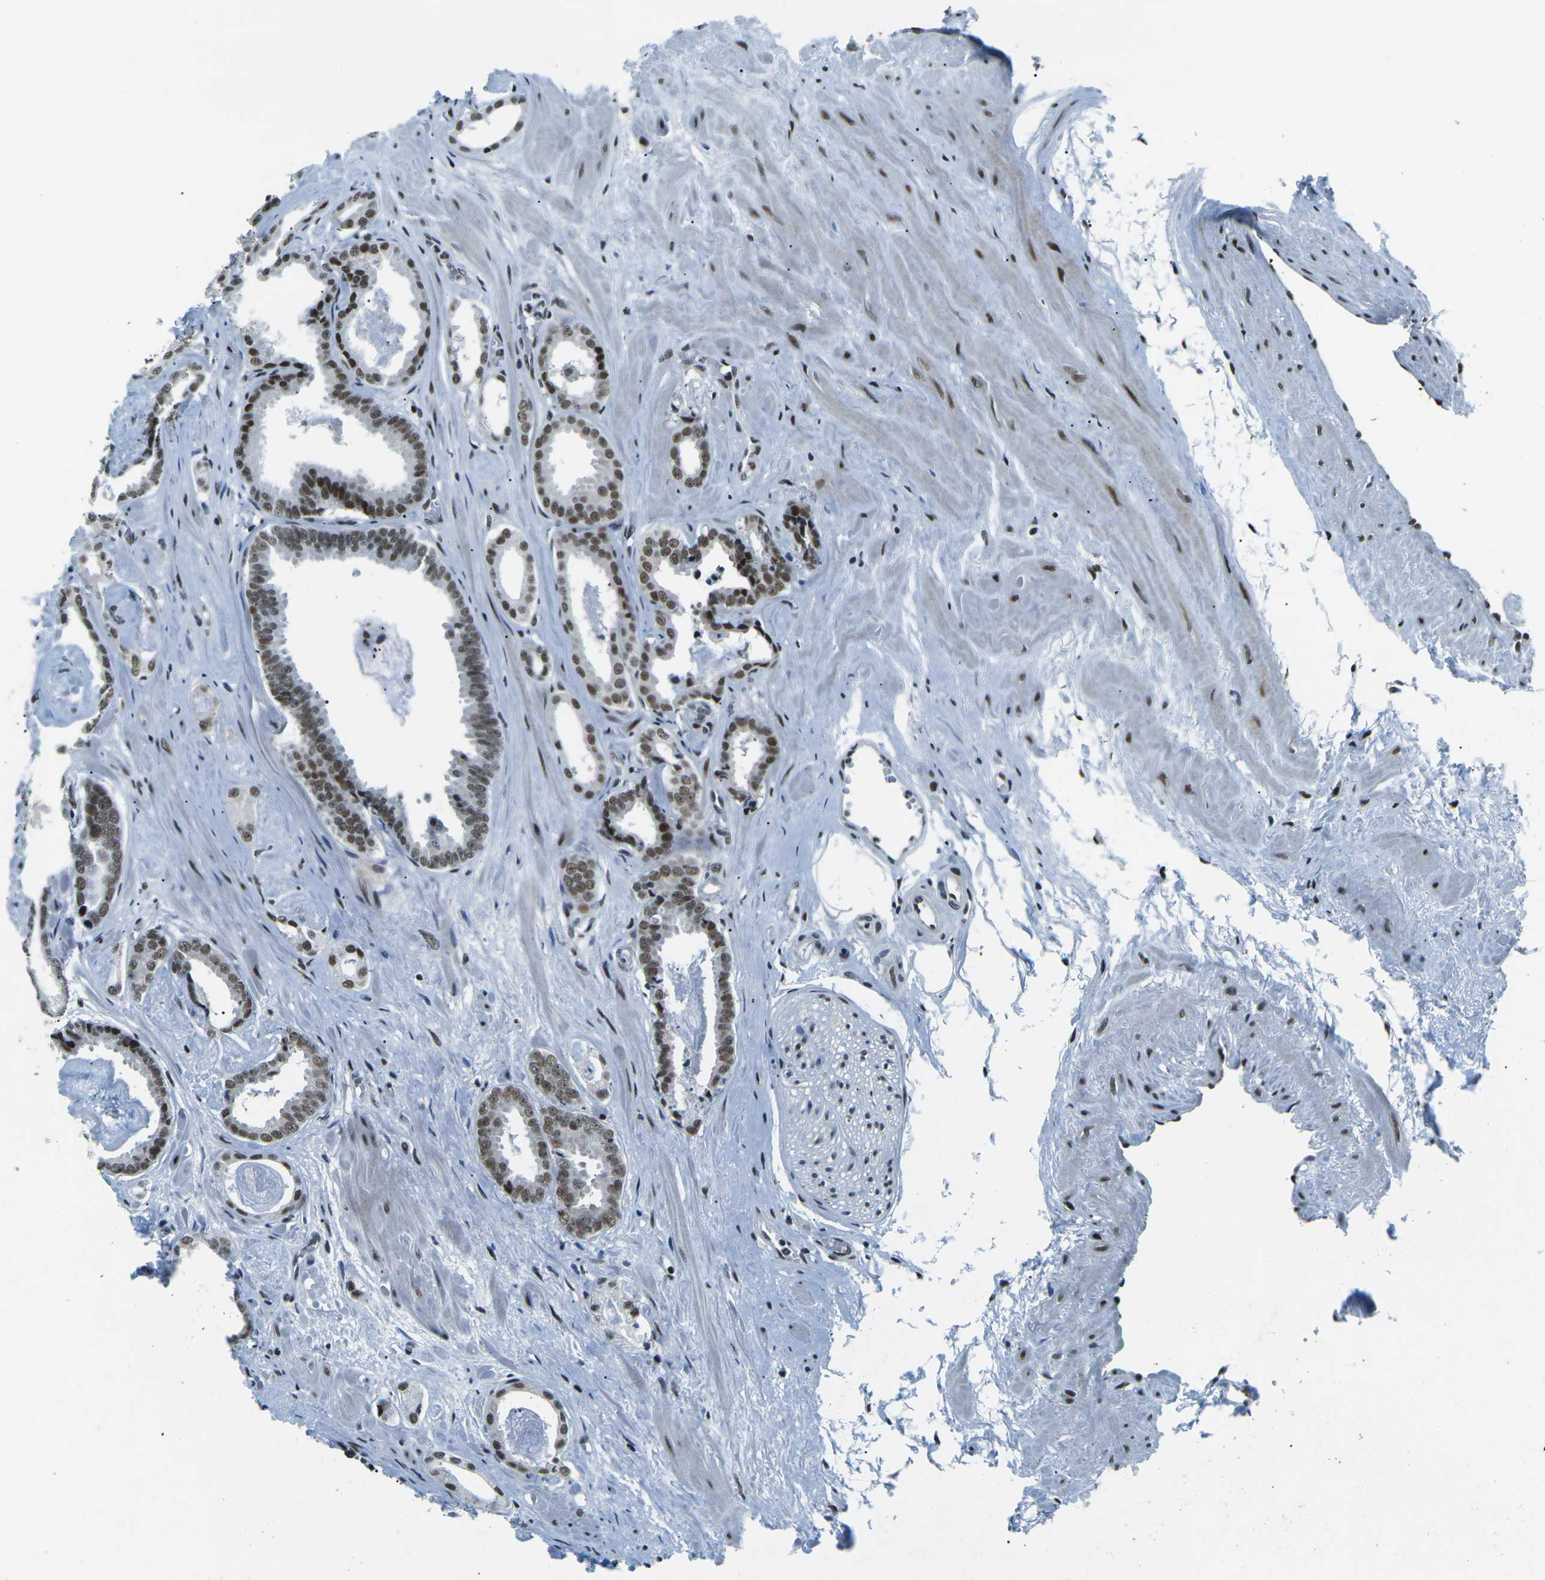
{"staining": {"intensity": "moderate", "quantity": ">75%", "location": "nuclear"}, "tissue": "prostate cancer", "cell_type": "Tumor cells", "image_type": "cancer", "snomed": [{"axis": "morphology", "description": "Adenocarcinoma, Low grade"}, {"axis": "topography", "description": "Prostate"}], "caption": "Immunohistochemical staining of human adenocarcinoma (low-grade) (prostate) demonstrates moderate nuclear protein staining in about >75% of tumor cells.", "gene": "RBL2", "patient": {"sex": "male", "age": 53}}